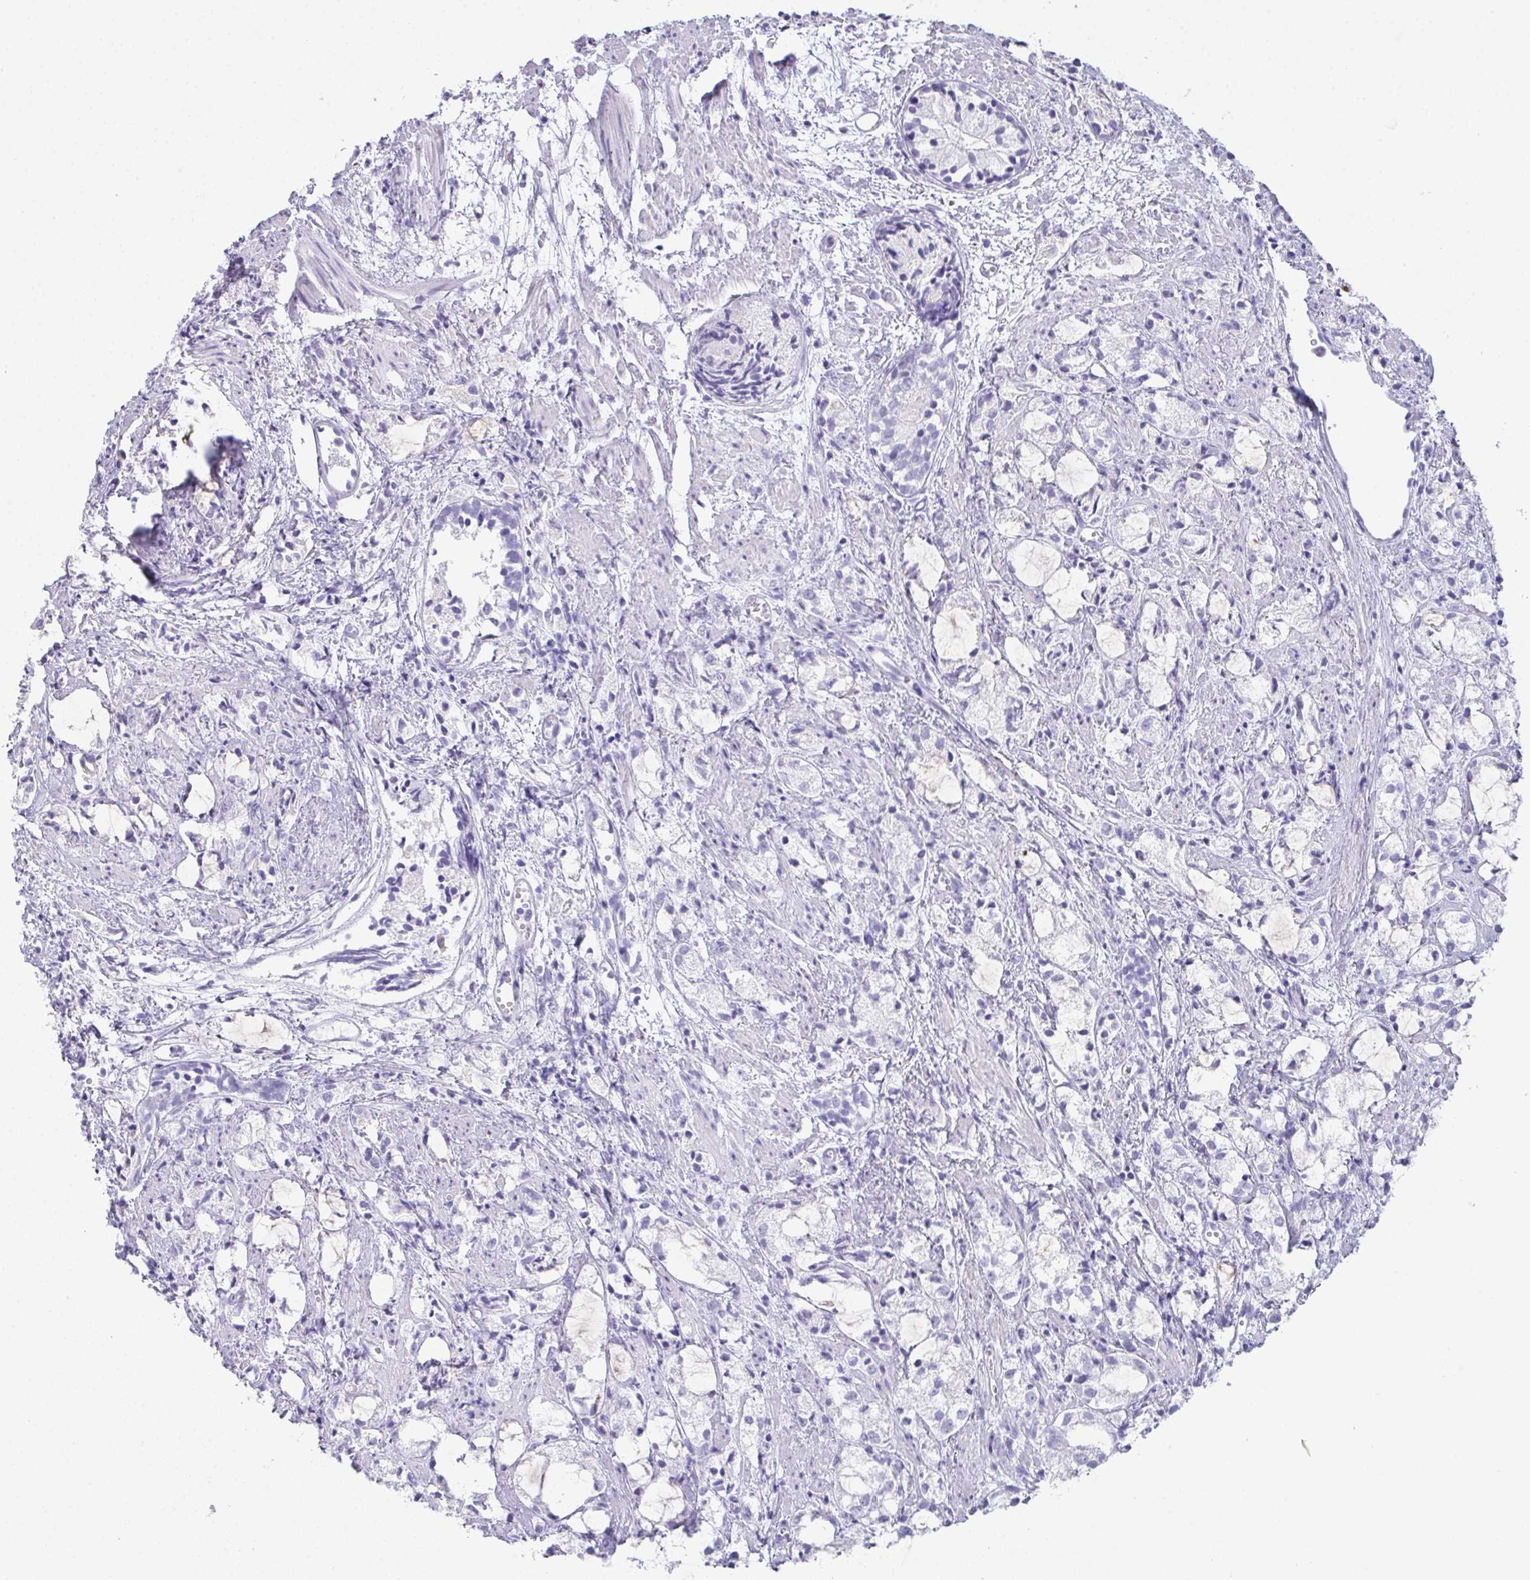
{"staining": {"intensity": "negative", "quantity": "none", "location": "none"}, "tissue": "prostate cancer", "cell_type": "Tumor cells", "image_type": "cancer", "snomed": [{"axis": "morphology", "description": "Adenocarcinoma, High grade"}, {"axis": "topography", "description": "Prostate"}], "caption": "The image exhibits no staining of tumor cells in prostate high-grade adenocarcinoma. Nuclei are stained in blue.", "gene": "TEX19", "patient": {"sex": "male", "age": 85}}